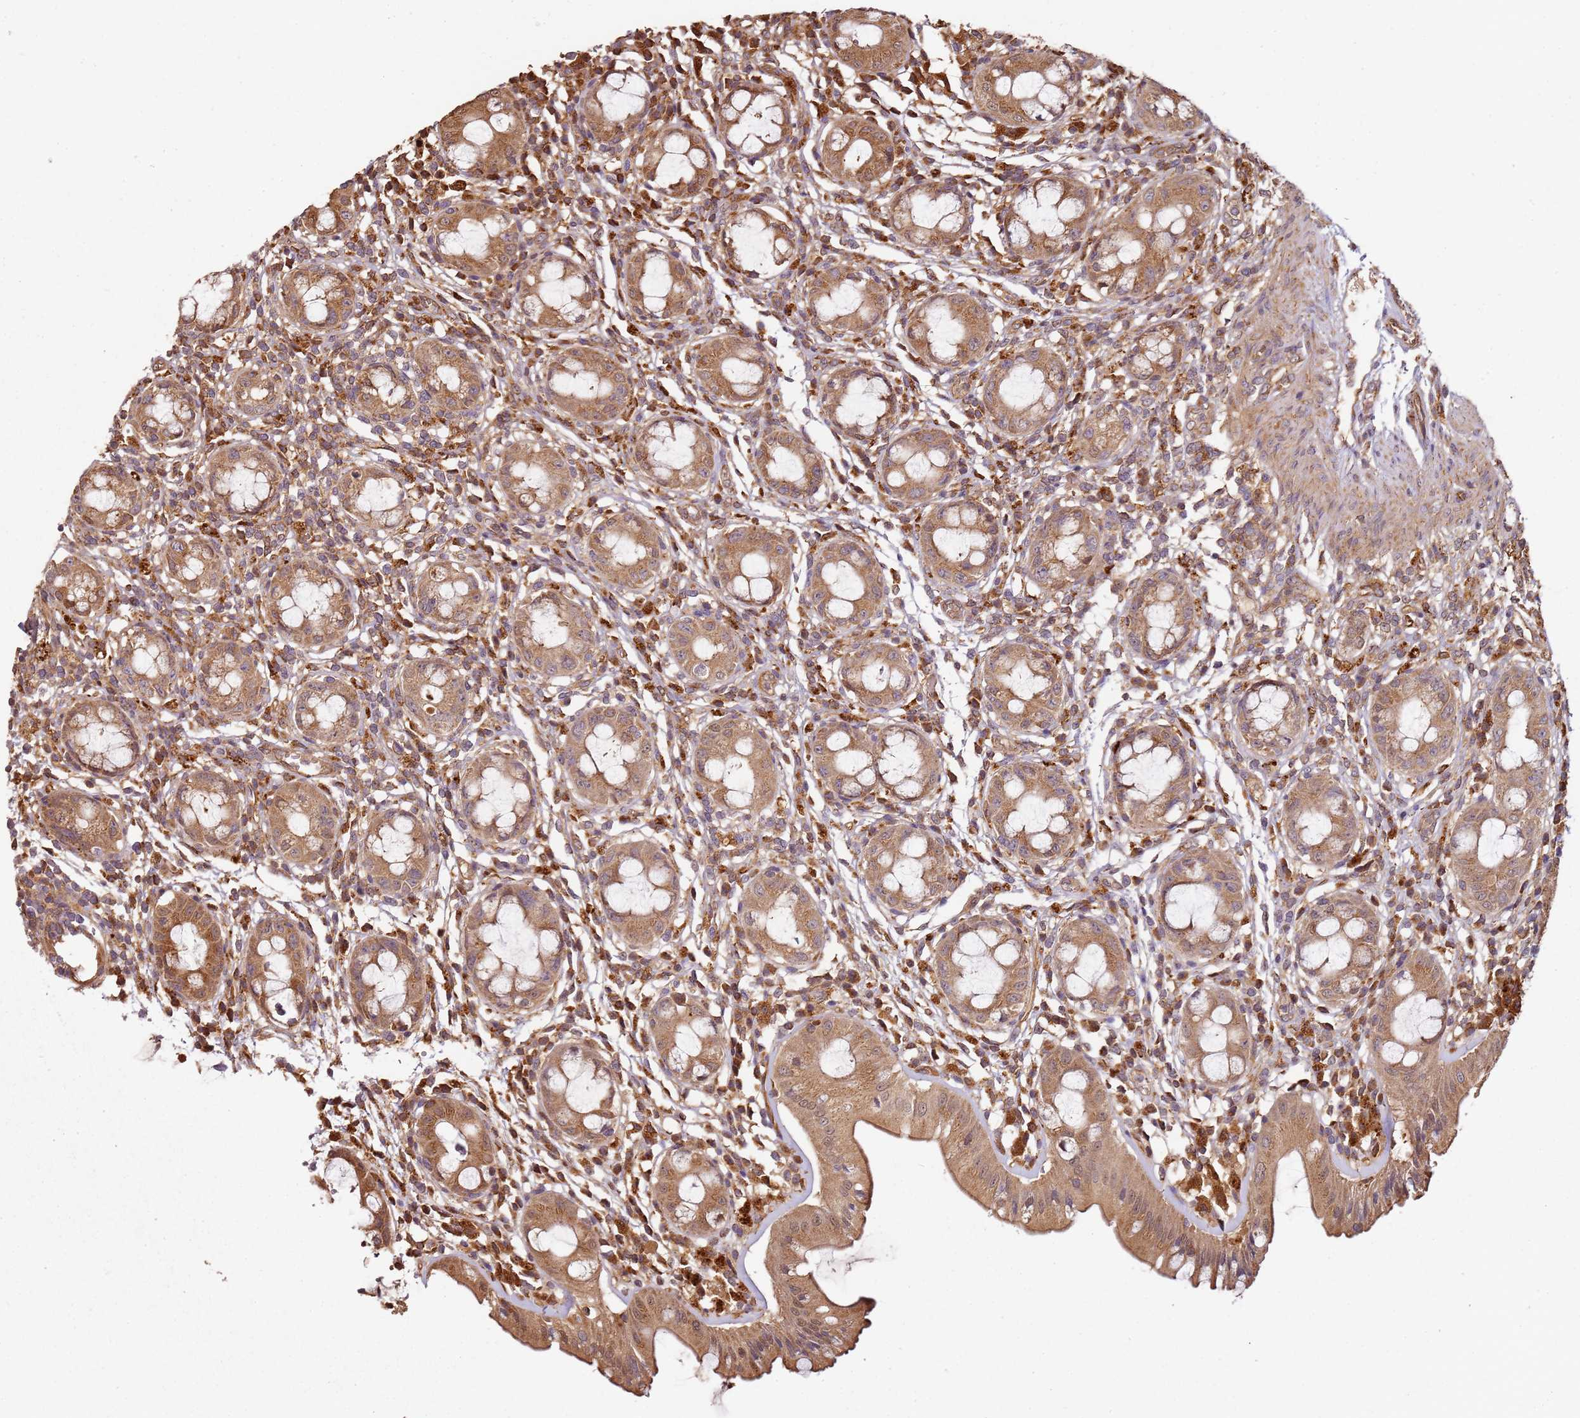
{"staining": {"intensity": "moderate", "quantity": ">75%", "location": "cytoplasmic/membranous"}, "tissue": "rectum", "cell_type": "Glandular cells", "image_type": "normal", "snomed": [{"axis": "morphology", "description": "Normal tissue, NOS"}, {"axis": "topography", "description": "Rectum"}], "caption": "Immunohistochemical staining of unremarkable human rectum reveals medium levels of moderate cytoplasmic/membranous expression in about >75% of glandular cells.", "gene": "SCGB2B2", "patient": {"sex": "female", "age": 57}}